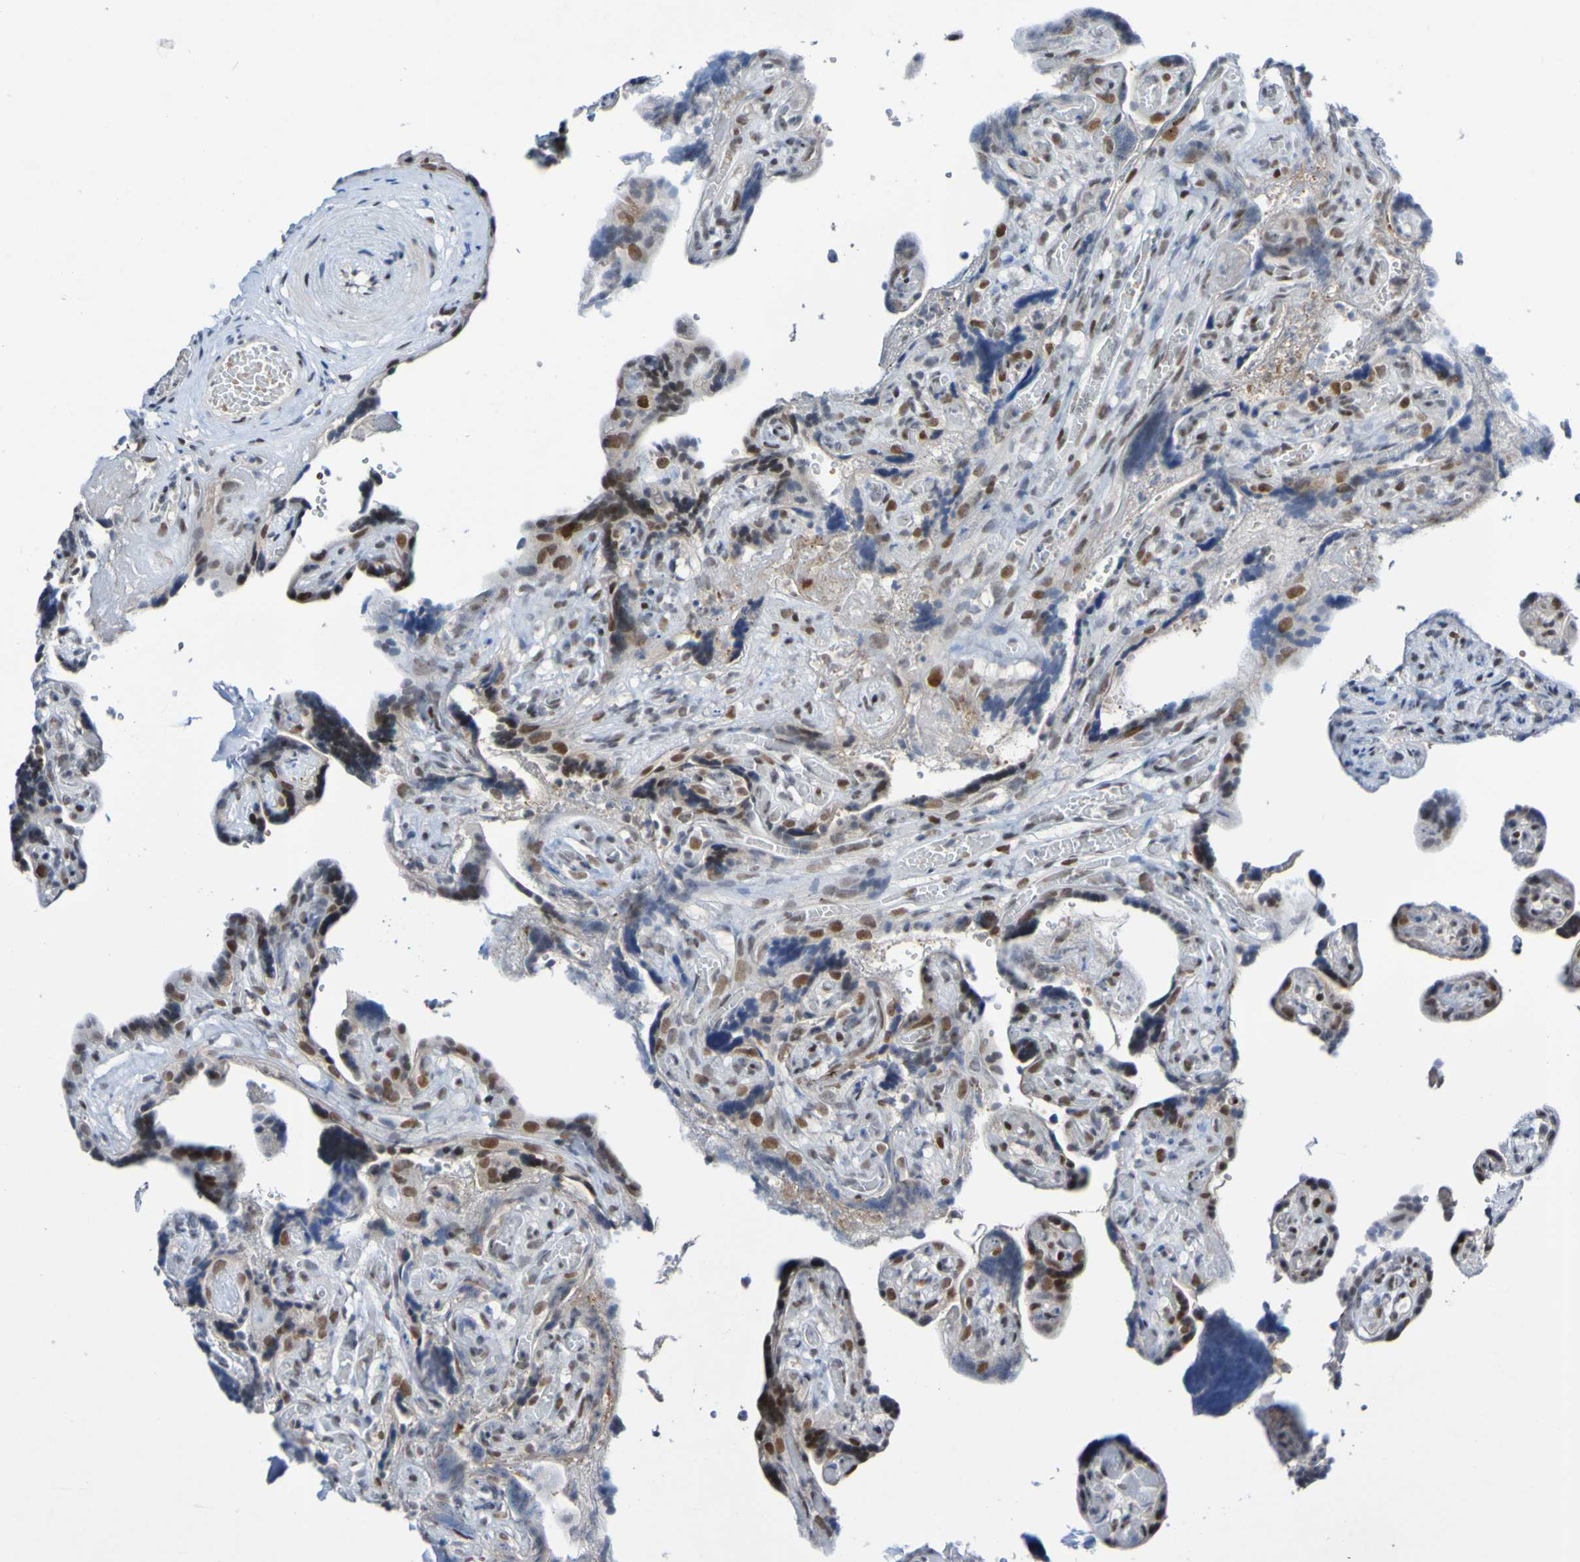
{"staining": {"intensity": "moderate", "quantity": "25%-75%", "location": "cytoplasmic/membranous"}, "tissue": "placenta", "cell_type": "Decidual cells", "image_type": "normal", "snomed": [{"axis": "morphology", "description": "Normal tissue, NOS"}, {"axis": "topography", "description": "Placenta"}], "caption": "DAB immunohistochemical staining of unremarkable placenta demonstrates moderate cytoplasmic/membranous protein expression in approximately 25%-75% of decidual cells. The staining was performed using DAB to visualize the protein expression in brown, while the nuclei were stained in blue with hematoxylin (Magnification: 20x).", "gene": "PCGF1", "patient": {"sex": "female", "age": 30}}